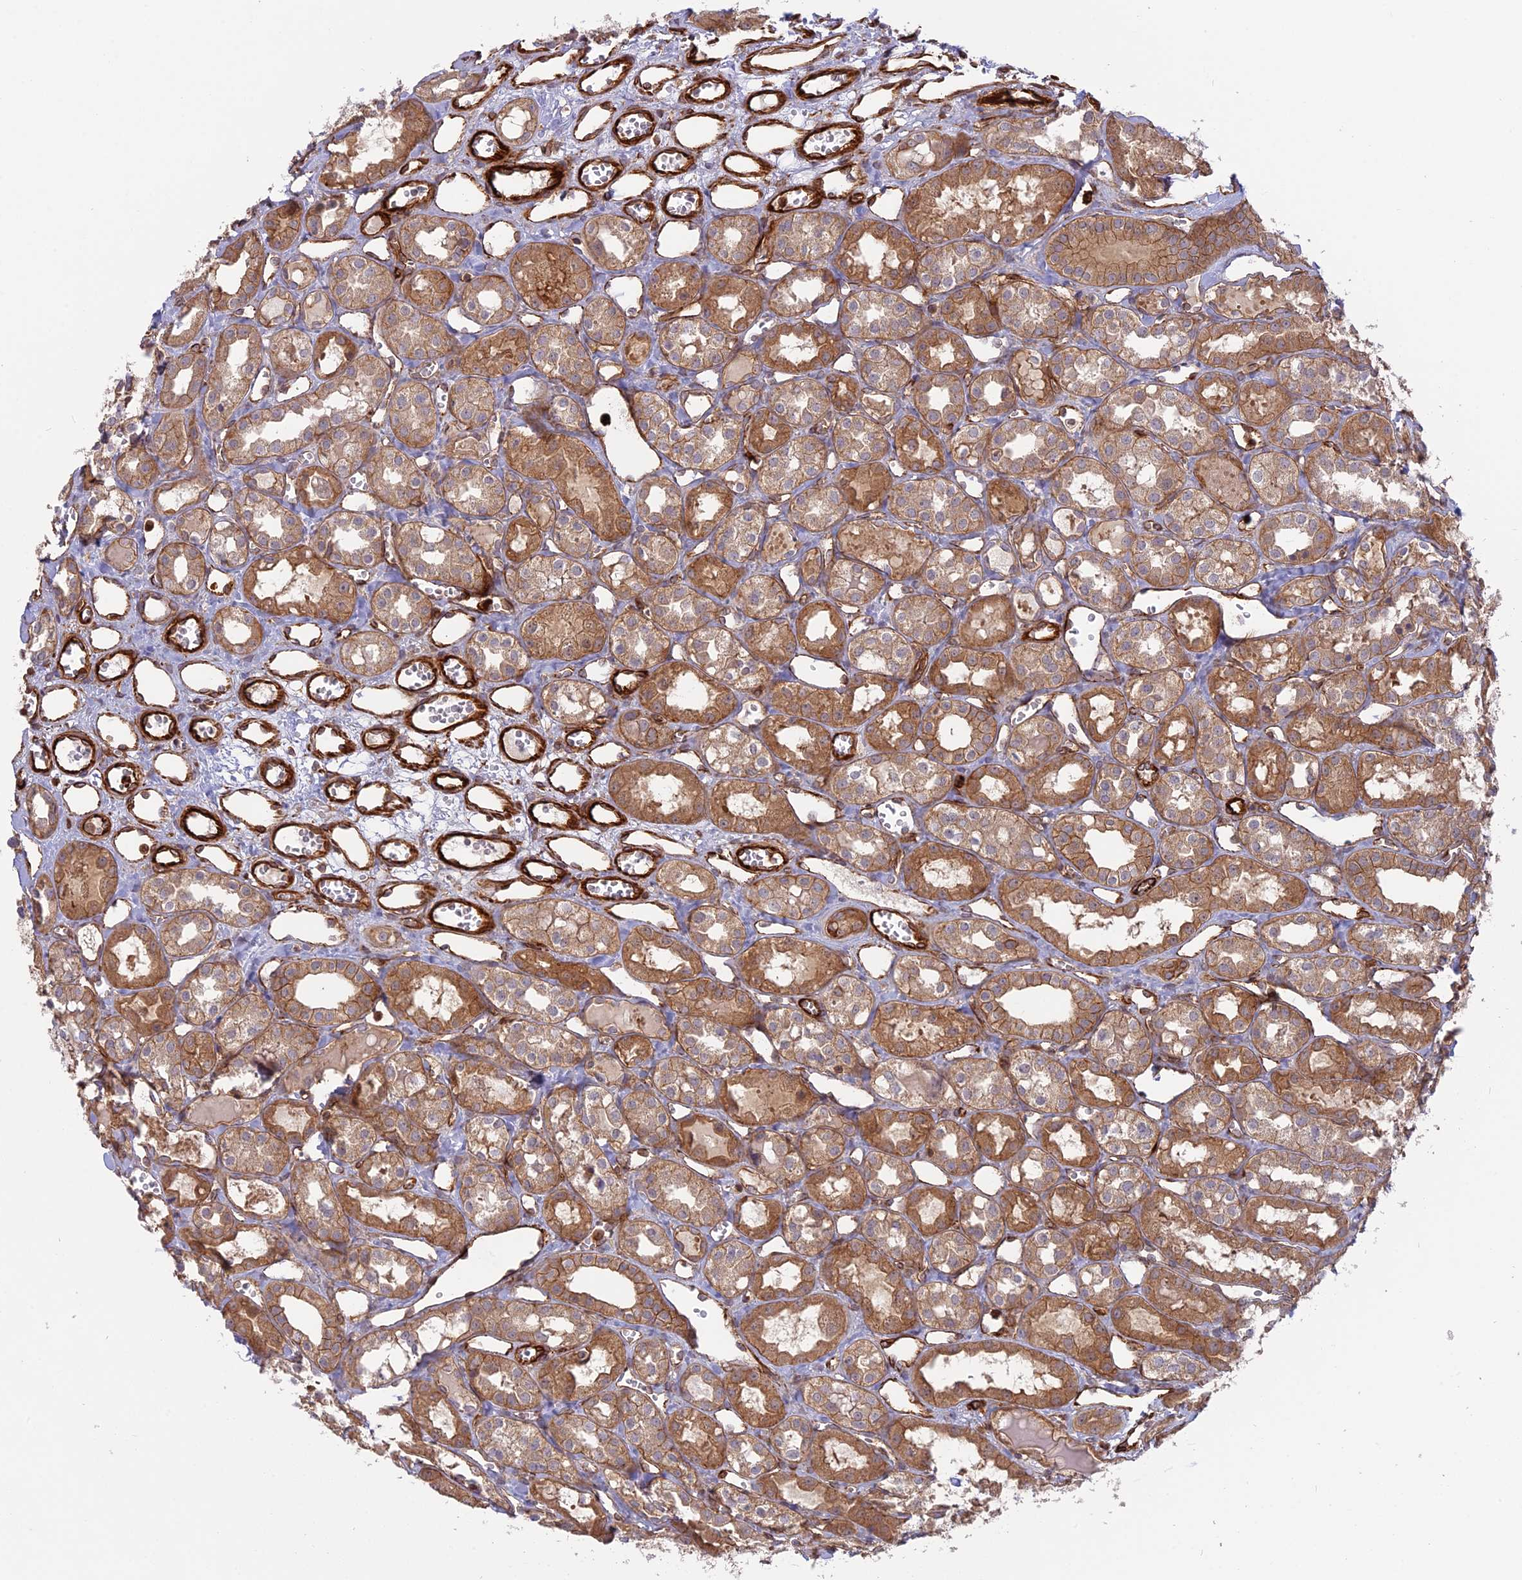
{"staining": {"intensity": "strong", "quantity": ">75%", "location": "cytoplasmic/membranous"}, "tissue": "kidney", "cell_type": "Cells in glomeruli", "image_type": "normal", "snomed": [{"axis": "morphology", "description": "Normal tissue, NOS"}, {"axis": "topography", "description": "Kidney"}], "caption": "Immunohistochemistry of benign kidney reveals high levels of strong cytoplasmic/membranous staining in approximately >75% of cells in glomeruli. (brown staining indicates protein expression, while blue staining denotes nuclei).", "gene": "PHLDB3", "patient": {"sex": "male", "age": 16}}